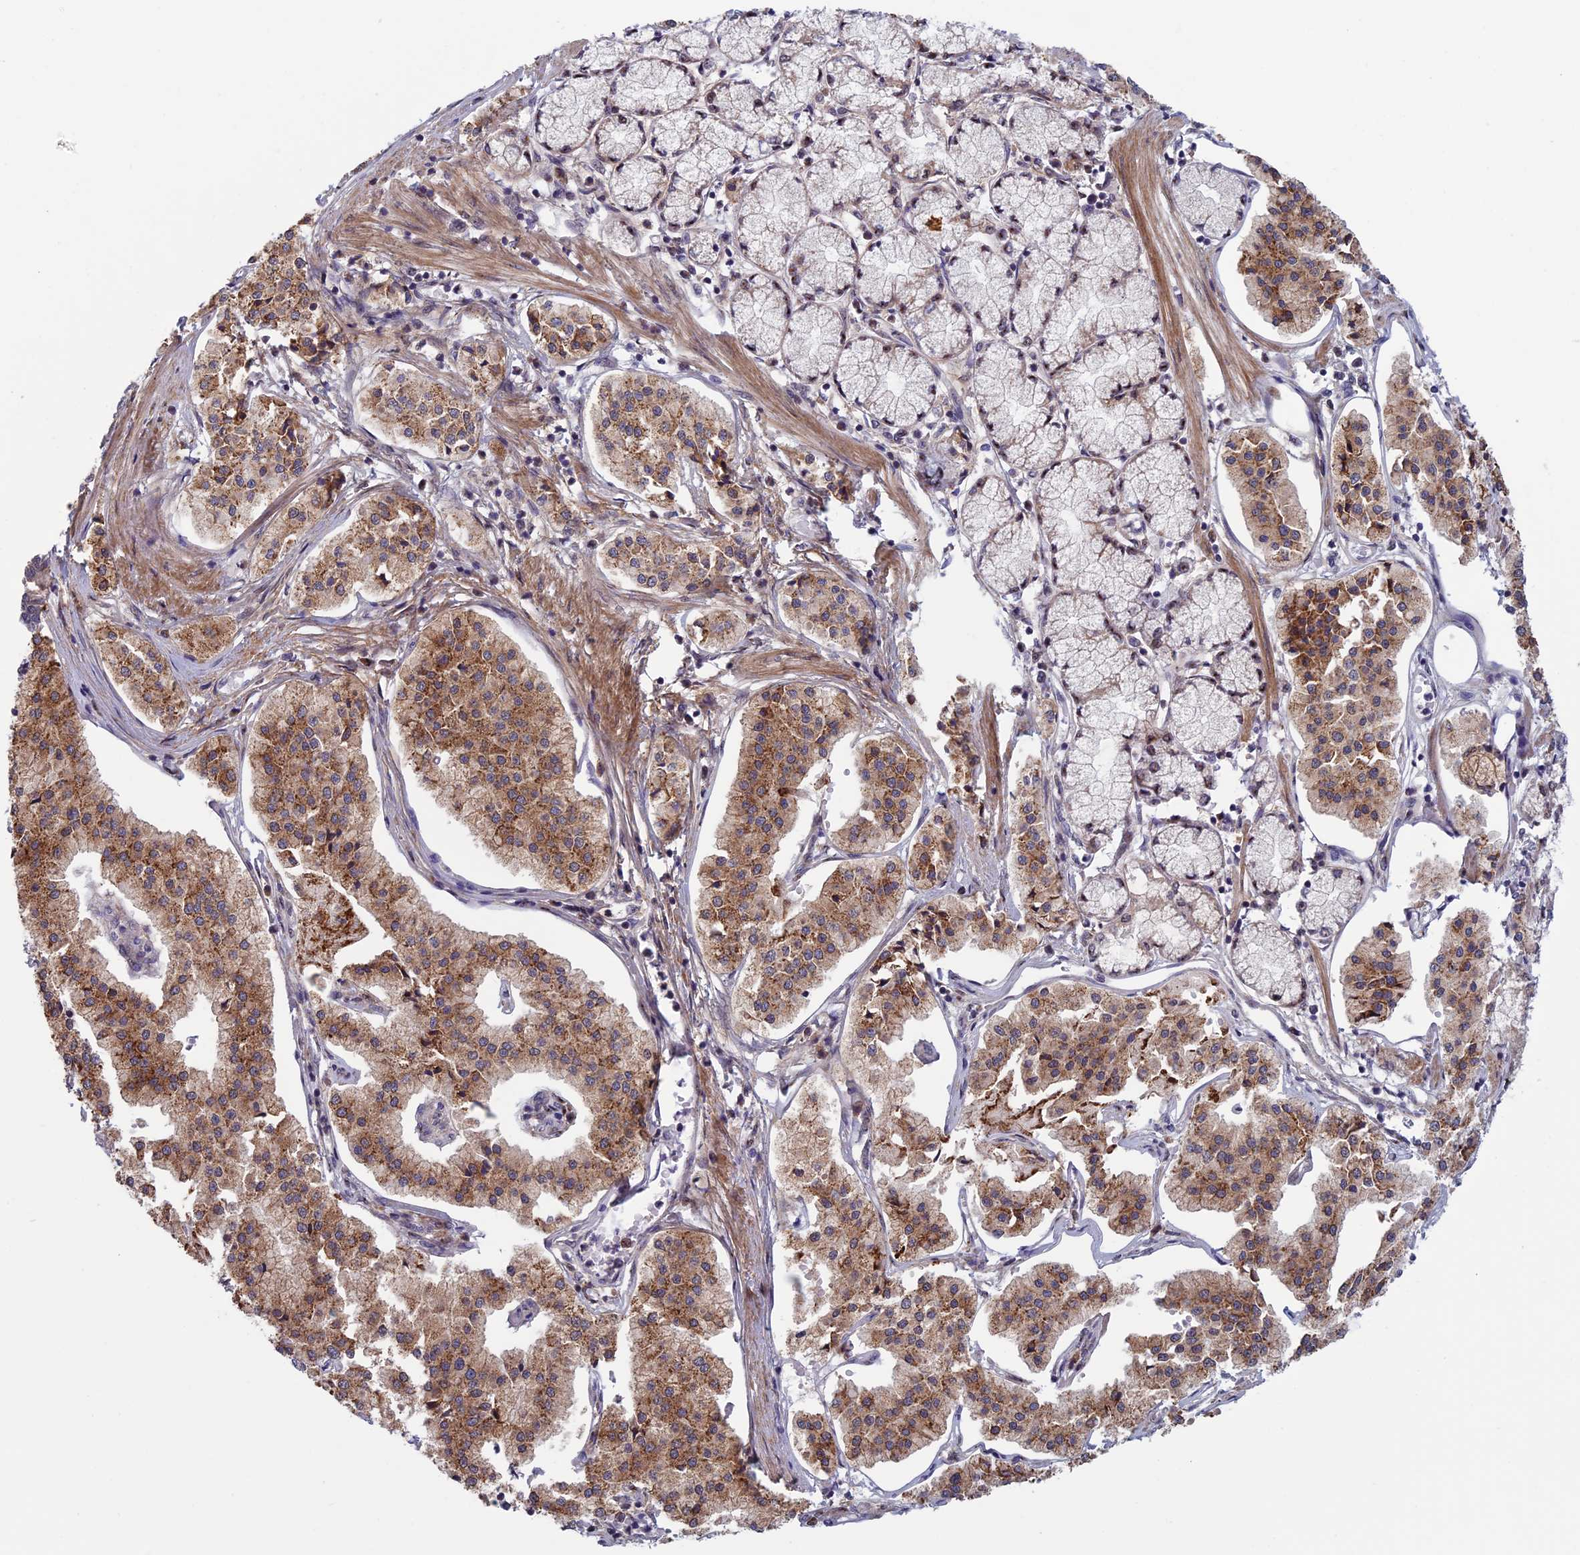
{"staining": {"intensity": "moderate", "quantity": ">75%", "location": "cytoplasmic/membranous"}, "tissue": "pancreatic cancer", "cell_type": "Tumor cells", "image_type": "cancer", "snomed": [{"axis": "morphology", "description": "Adenocarcinoma, NOS"}, {"axis": "topography", "description": "Pancreas"}], "caption": "Pancreatic adenocarcinoma stained with a brown dye displays moderate cytoplasmic/membranous positive staining in about >75% of tumor cells.", "gene": "FADS1", "patient": {"sex": "female", "age": 50}}